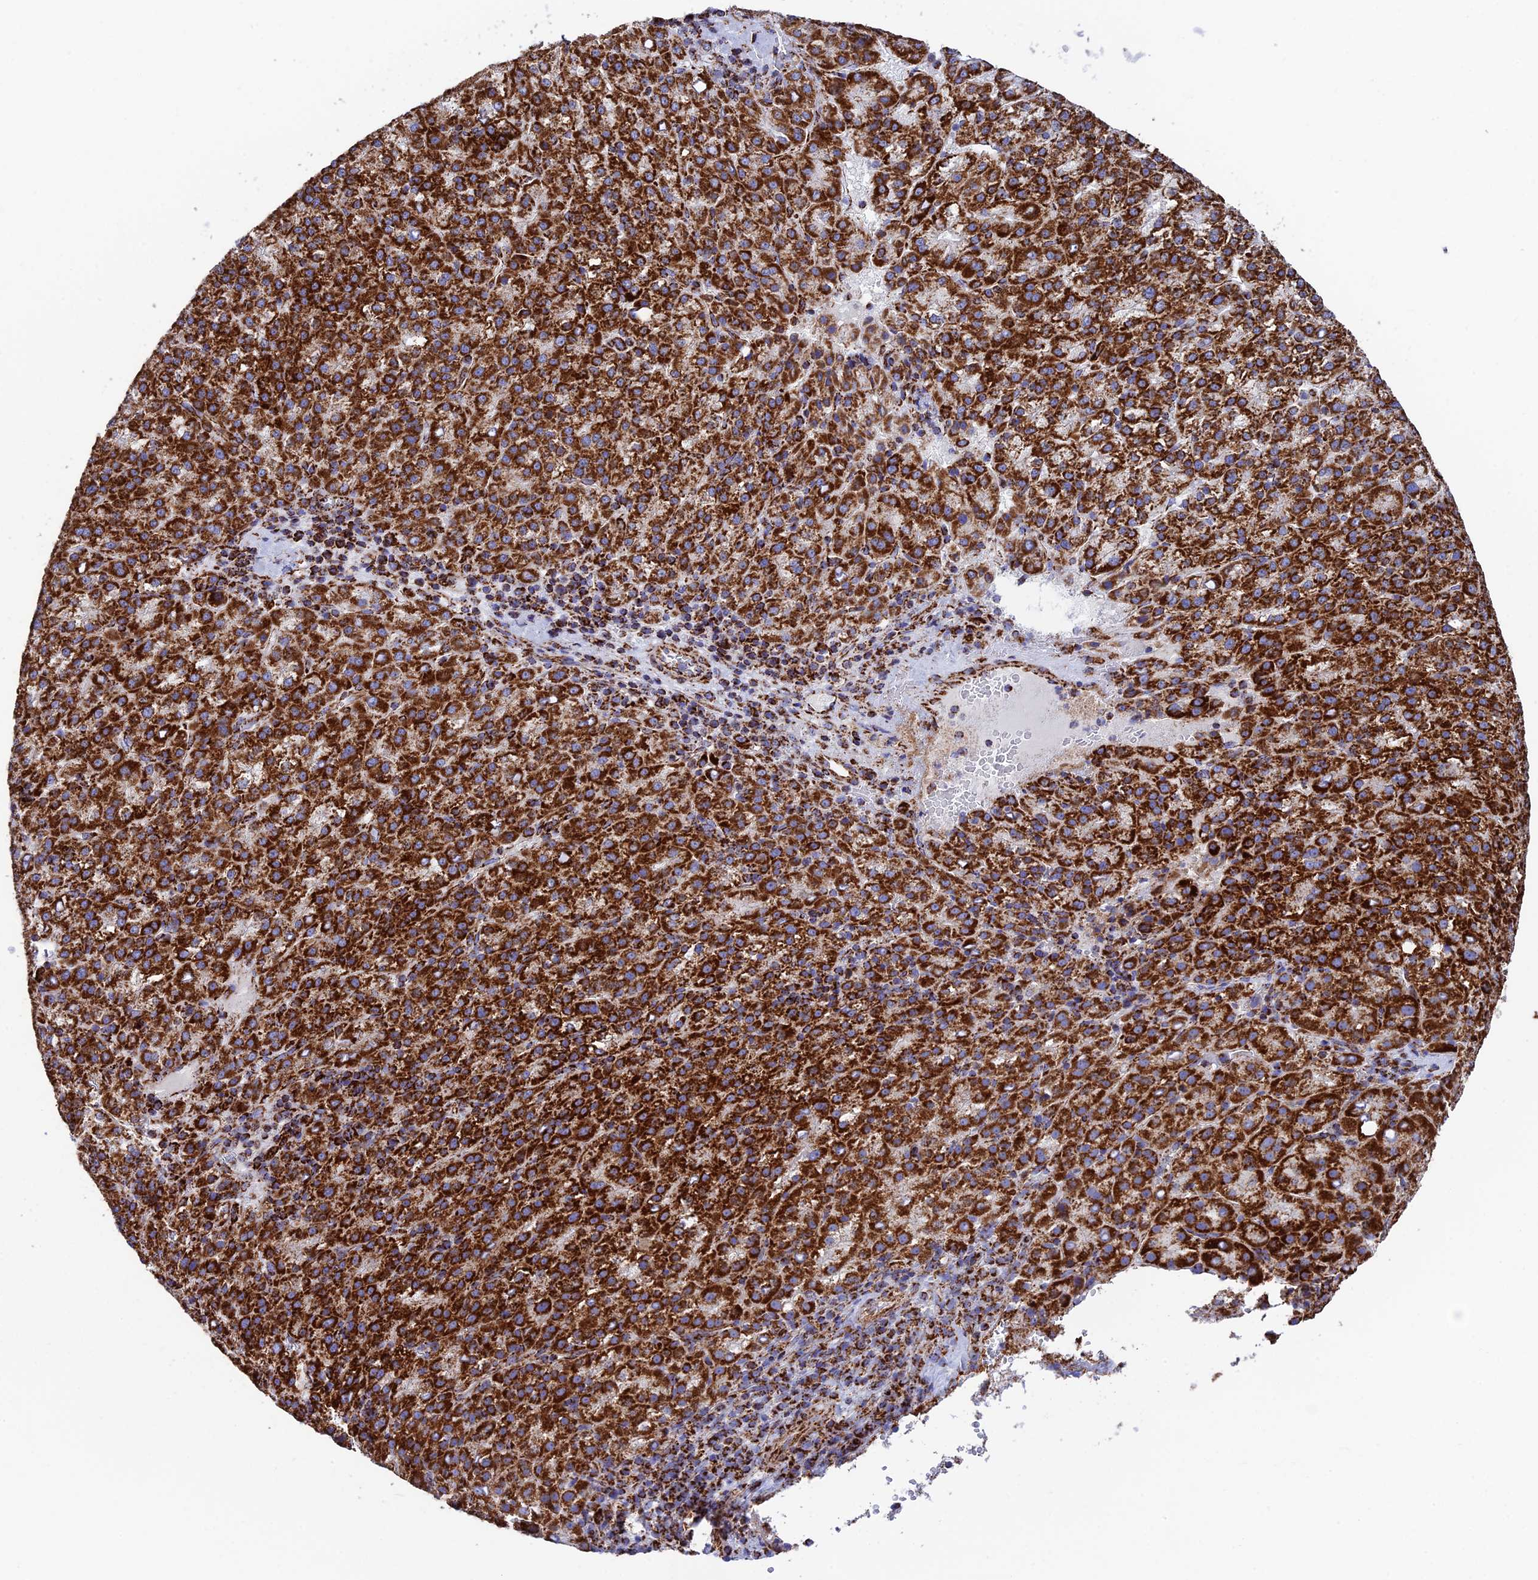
{"staining": {"intensity": "strong", "quantity": ">75%", "location": "cytoplasmic/membranous"}, "tissue": "liver cancer", "cell_type": "Tumor cells", "image_type": "cancer", "snomed": [{"axis": "morphology", "description": "Carcinoma, Hepatocellular, NOS"}, {"axis": "topography", "description": "Liver"}], "caption": "Strong cytoplasmic/membranous protein expression is appreciated in about >75% of tumor cells in hepatocellular carcinoma (liver).", "gene": "CHCHD3", "patient": {"sex": "female", "age": 58}}